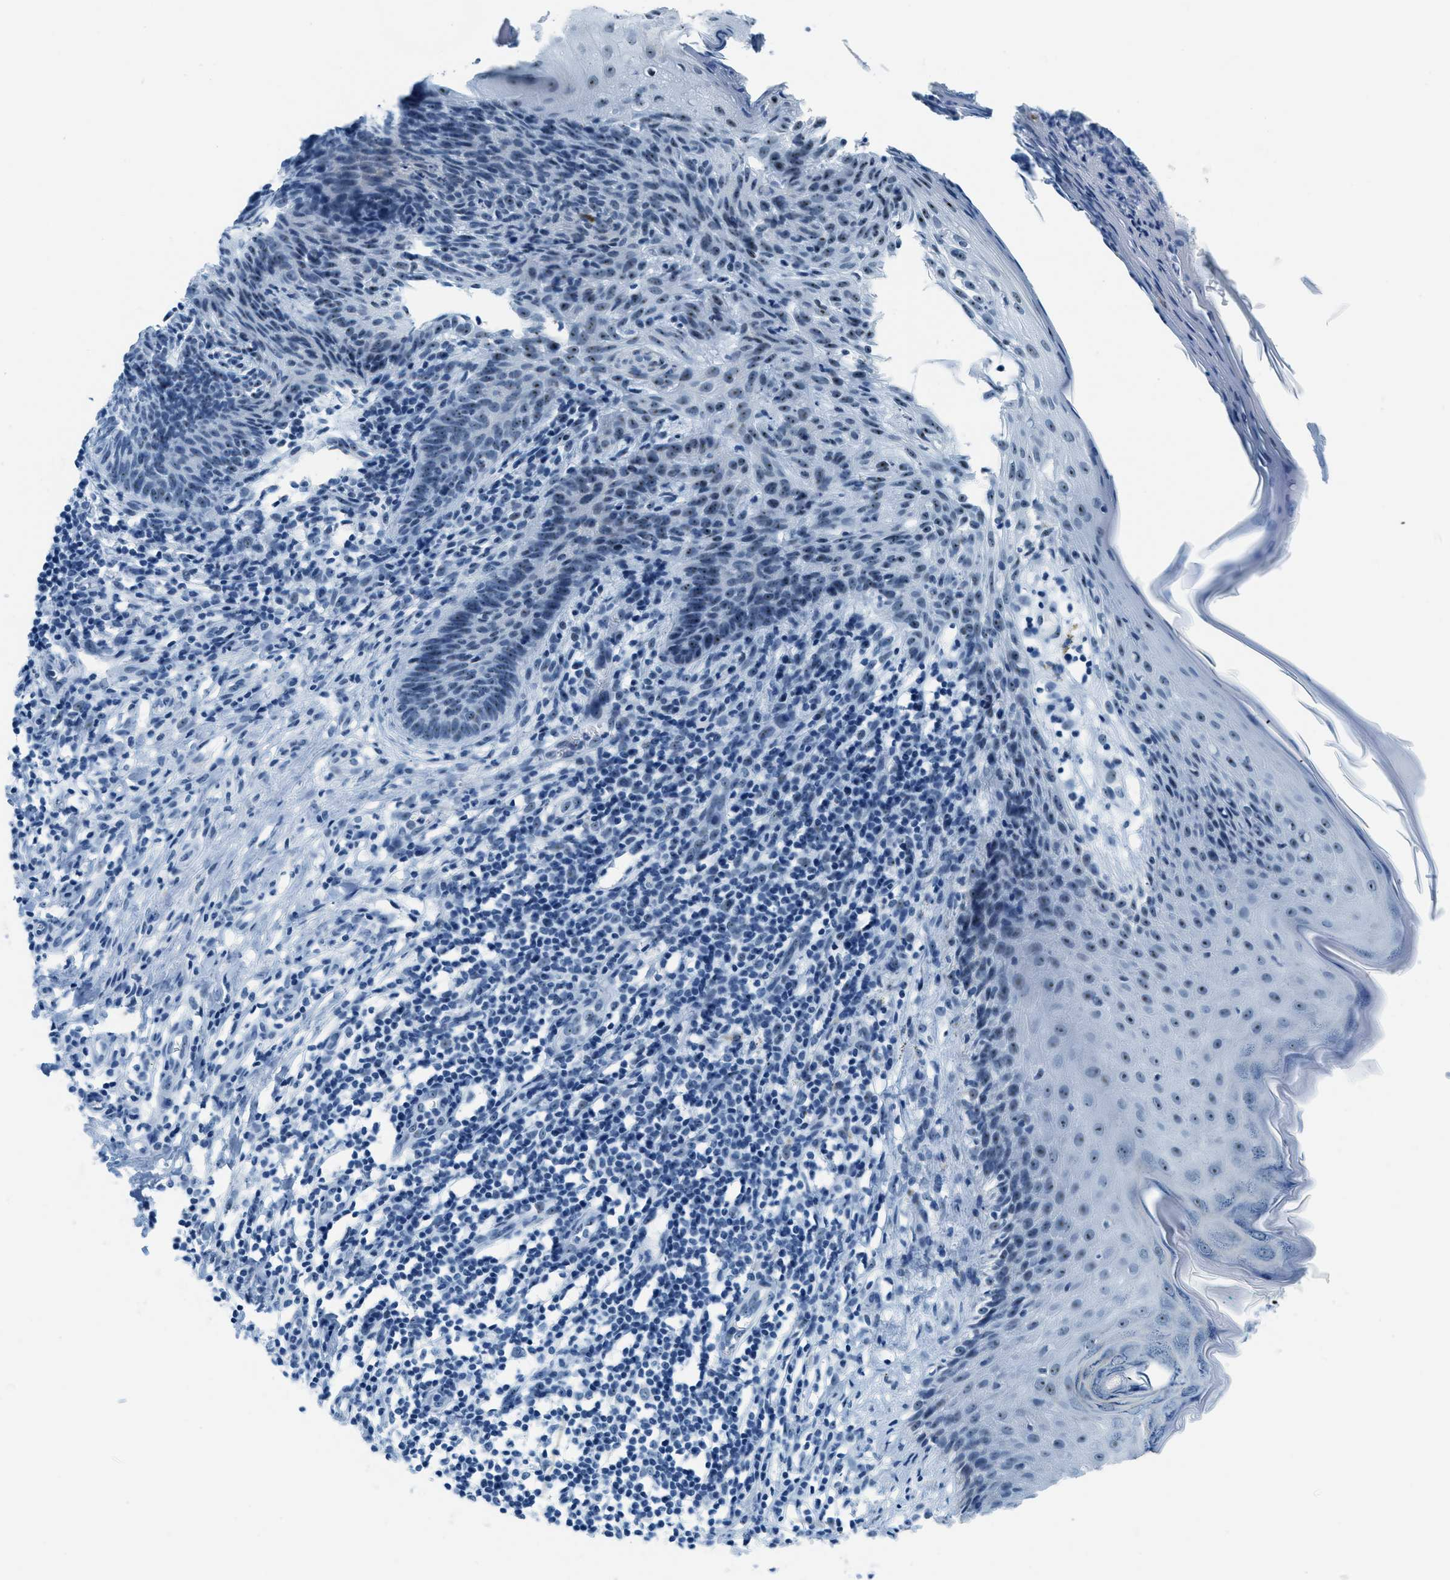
{"staining": {"intensity": "negative", "quantity": "none", "location": "none"}, "tissue": "skin cancer", "cell_type": "Tumor cells", "image_type": "cancer", "snomed": [{"axis": "morphology", "description": "Basal cell carcinoma"}, {"axis": "topography", "description": "Skin"}], "caption": "Tumor cells show no significant protein positivity in skin cancer (basal cell carcinoma).", "gene": "PLA2G2A", "patient": {"sex": "male", "age": 60}}